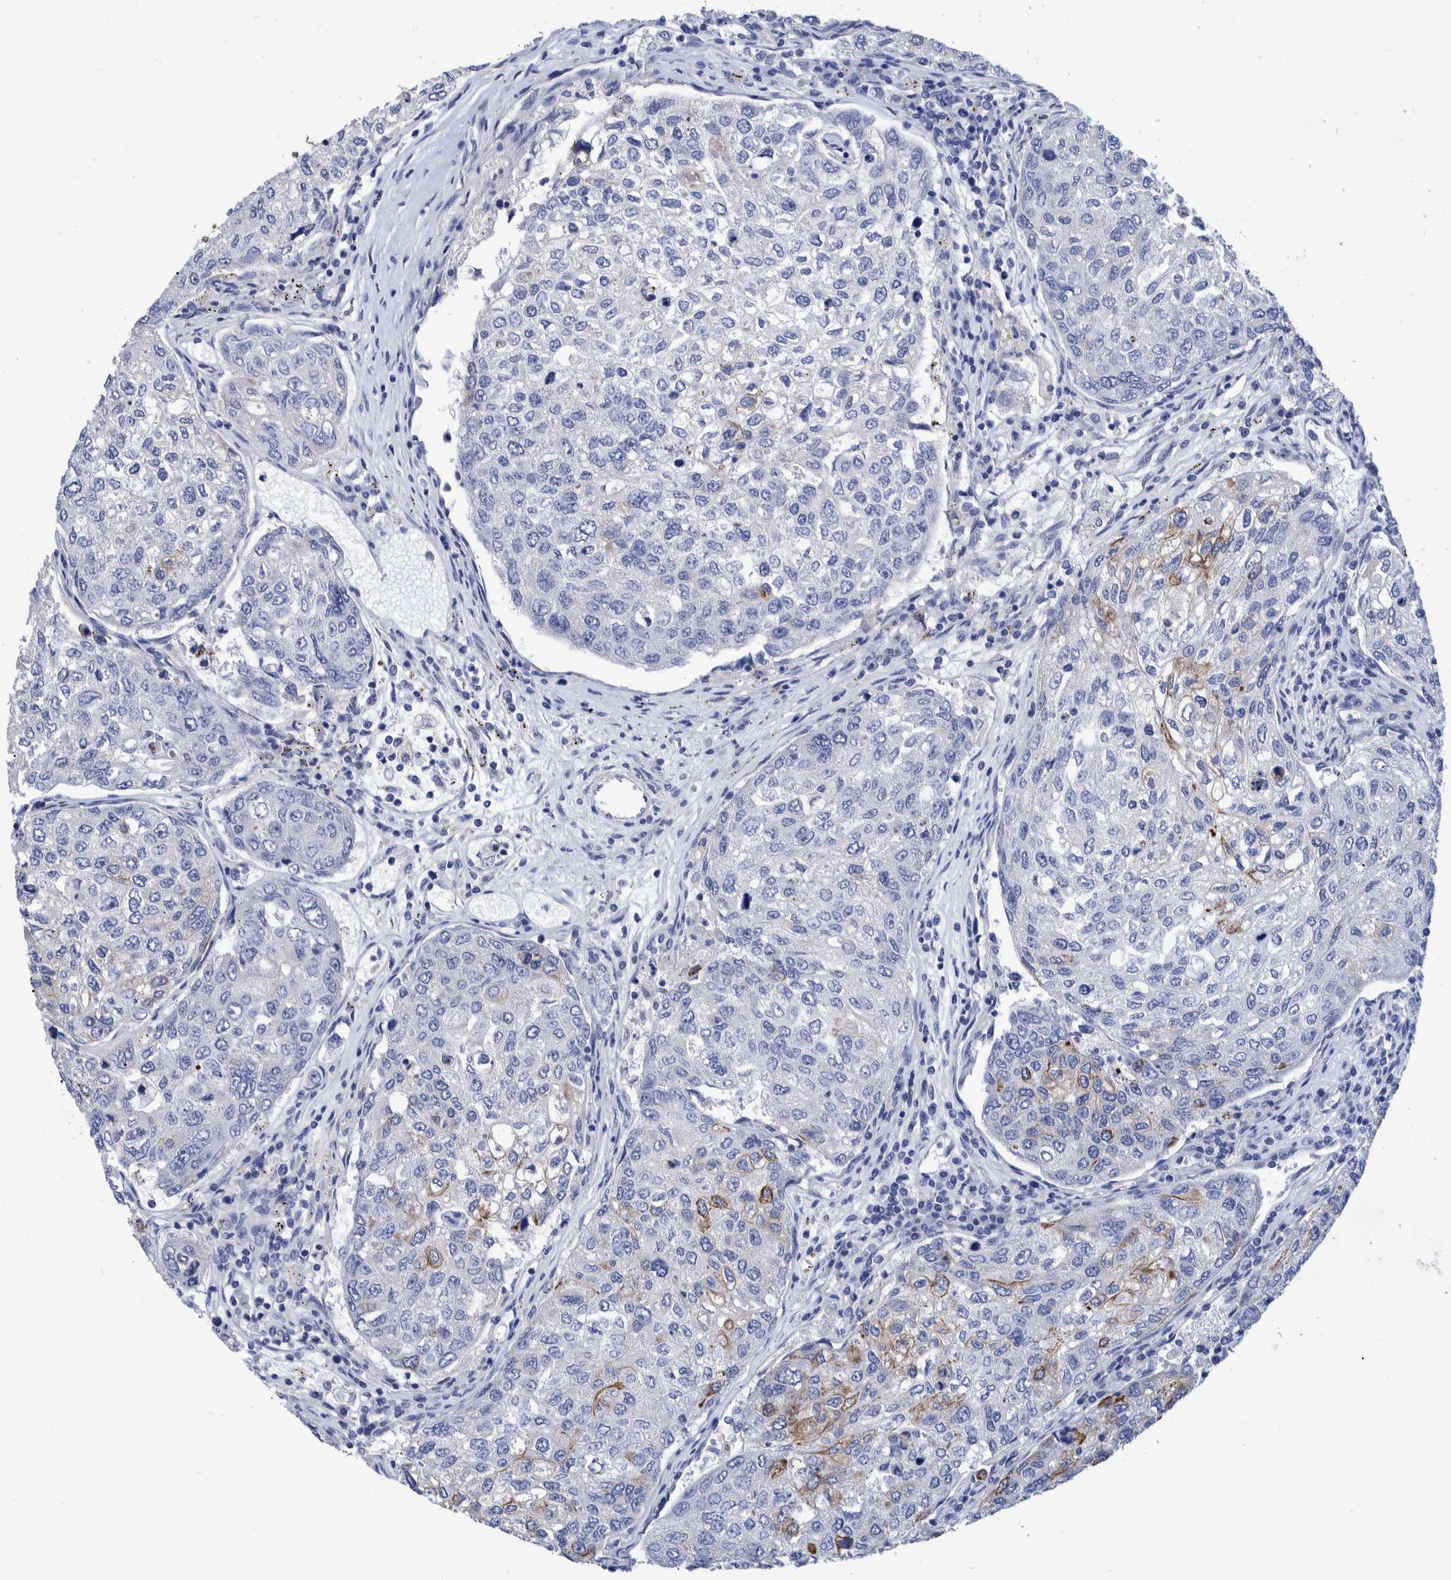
{"staining": {"intensity": "weak", "quantity": "<25%", "location": "cytoplasmic/membranous"}, "tissue": "urothelial cancer", "cell_type": "Tumor cells", "image_type": "cancer", "snomed": [{"axis": "morphology", "description": "Urothelial carcinoma, High grade"}, {"axis": "topography", "description": "Lymph node"}, {"axis": "topography", "description": "Urinary bladder"}], "caption": "This is an immunohistochemistry micrograph of high-grade urothelial carcinoma. There is no positivity in tumor cells.", "gene": "MKS1", "patient": {"sex": "male", "age": 51}}